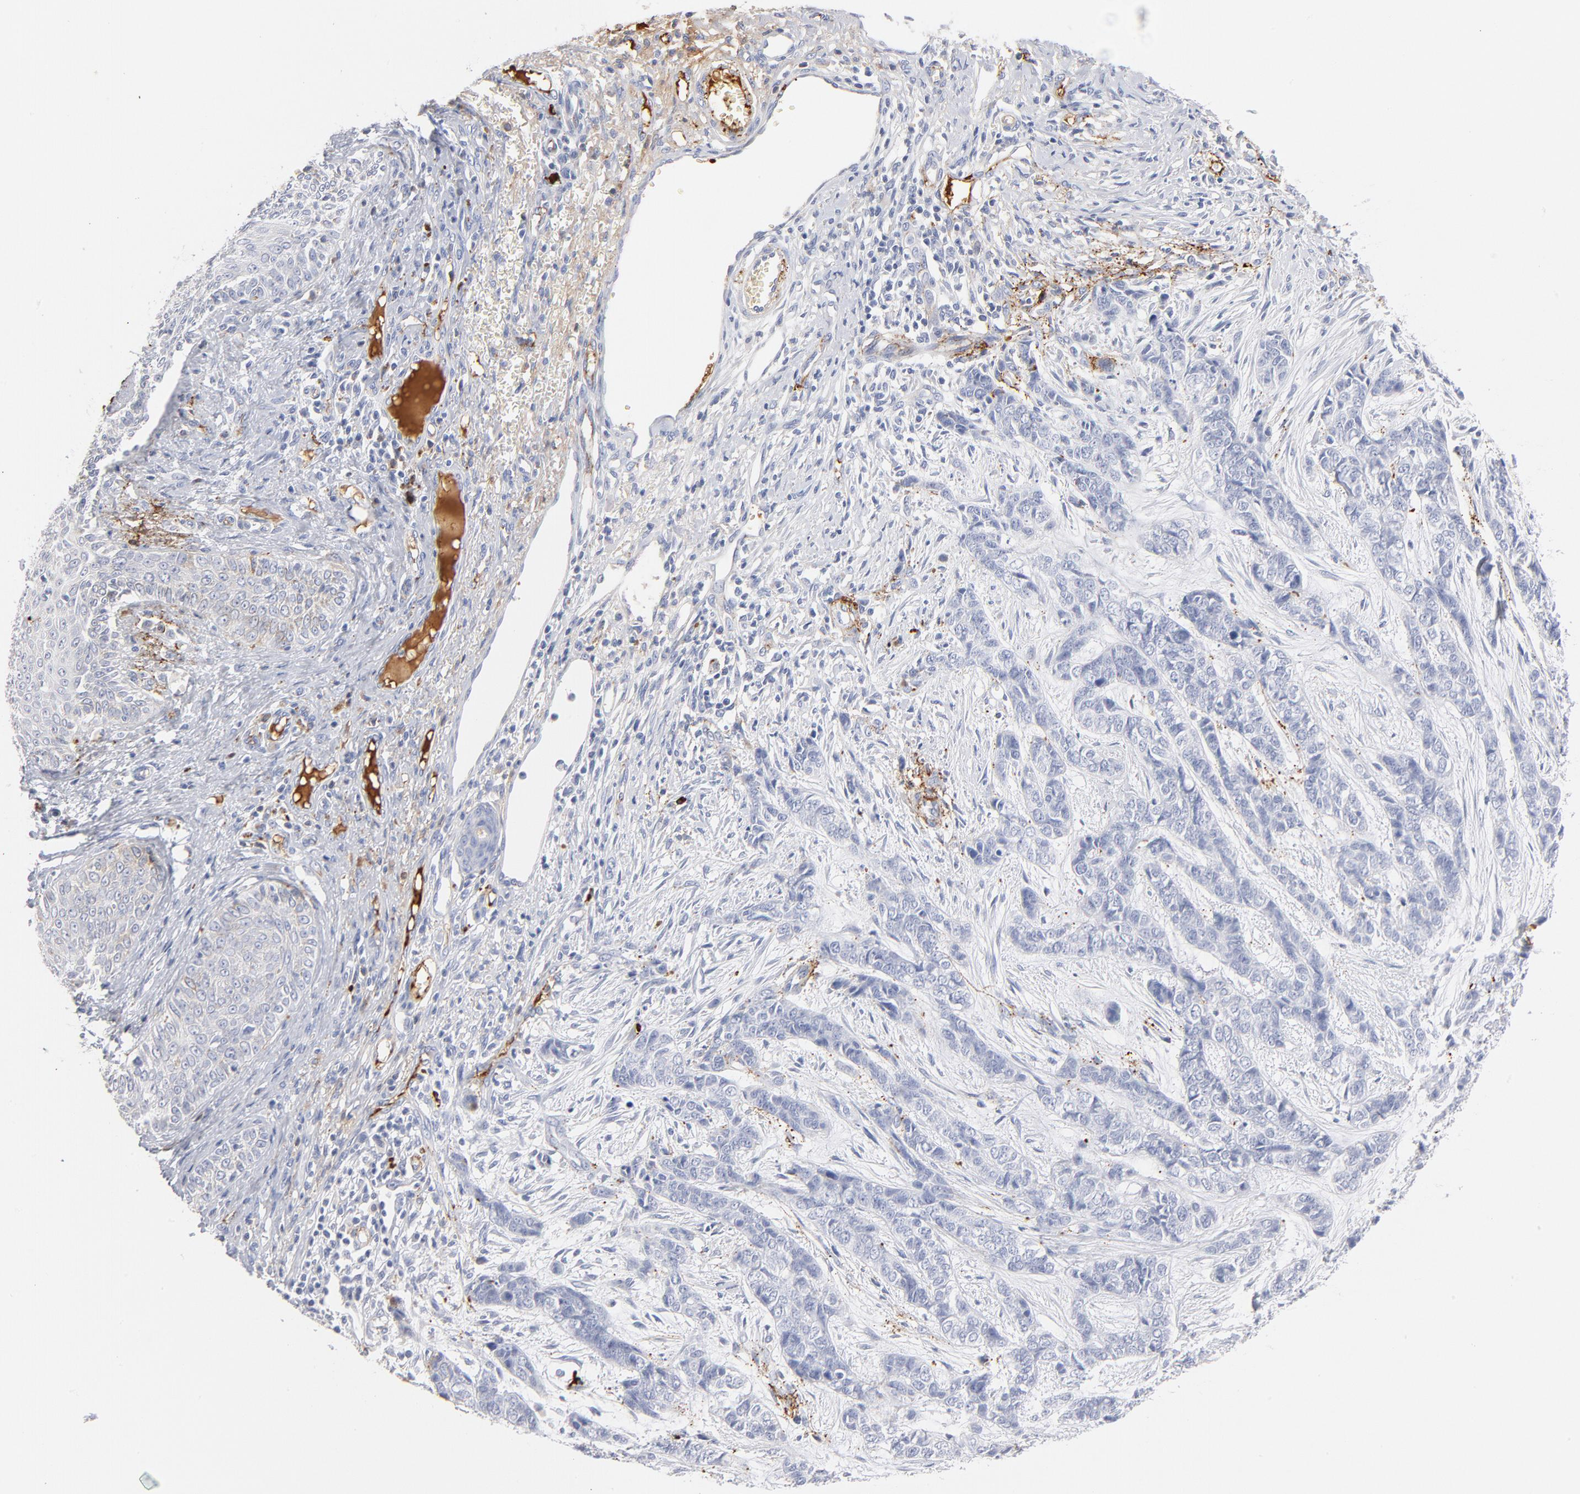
{"staining": {"intensity": "negative", "quantity": "none", "location": "none"}, "tissue": "skin cancer", "cell_type": "Tumor cells", "image_type": "cancer", "snomed": [{"axis": "morphology", "description": "Basal cell carcinoma"}, {"axis": "topography", "description": "Skin"}], "caption": "Immunohistochemical staining of skin cancer shows no significant positivity in tumor cells. (DAB (3,3'-diaminobenzidine) immunohistochemistry, high magnification).", "gene": "PLAT", "patient": {"sex": "female", "age": 64}}